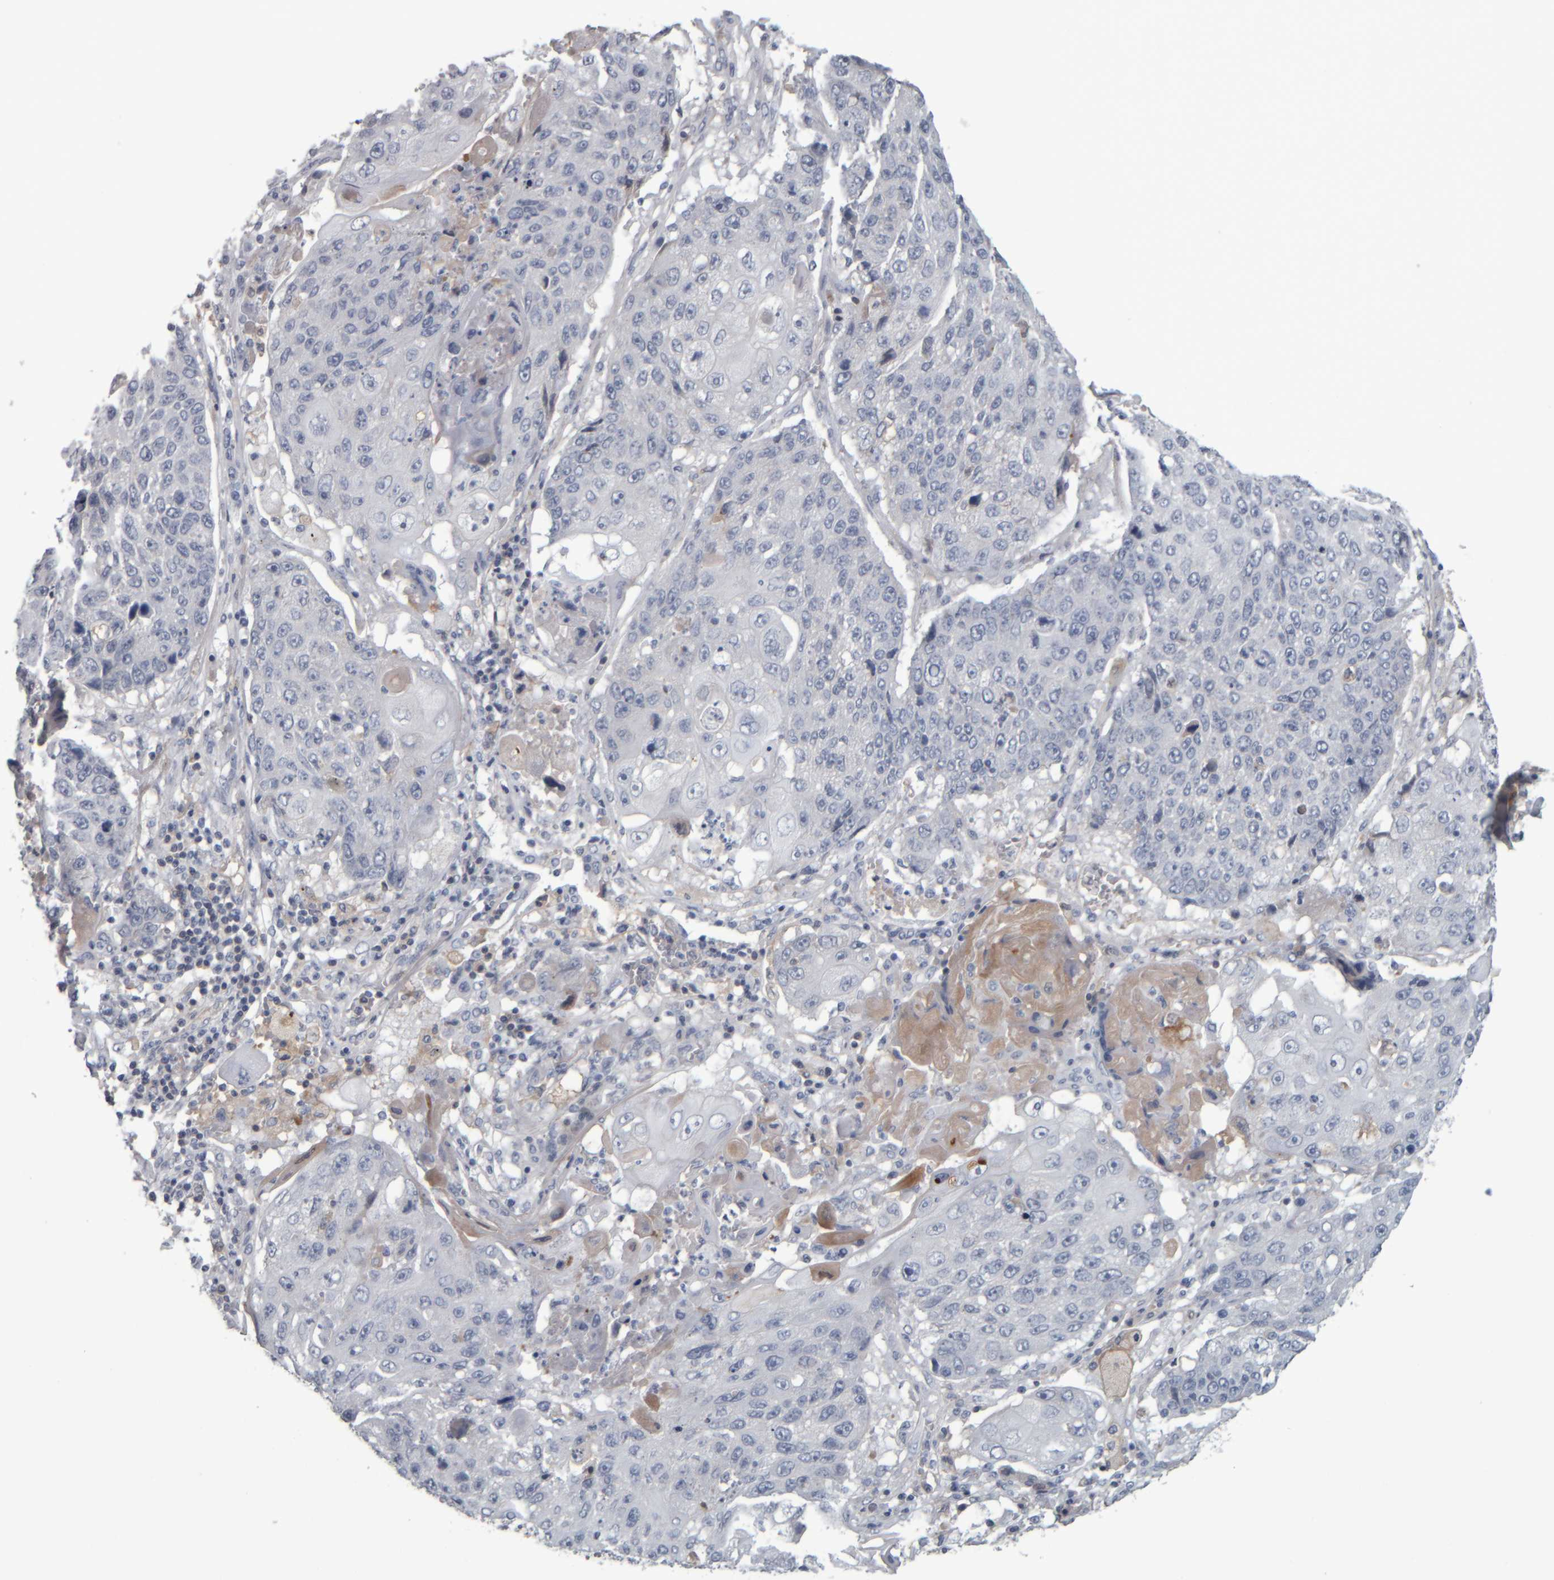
{"staining": {"intensity": "negative", "quantity": "none", "location": "none"}, "tissue": "lung cancer", "cell_type": "Tumor cells", "image_type": "cancer", "snomed": [{"axis": "morphology", "description": "Squamous cell carcinoma, NOS"}, {"axis": "topography", "description": "Lung"}], "caption": "IHC of human lung squamous cell carcinoma displays no expression in tumor cells.", "gene": "CAVIN4", "patient": {"sex": "male", "age": 61}}